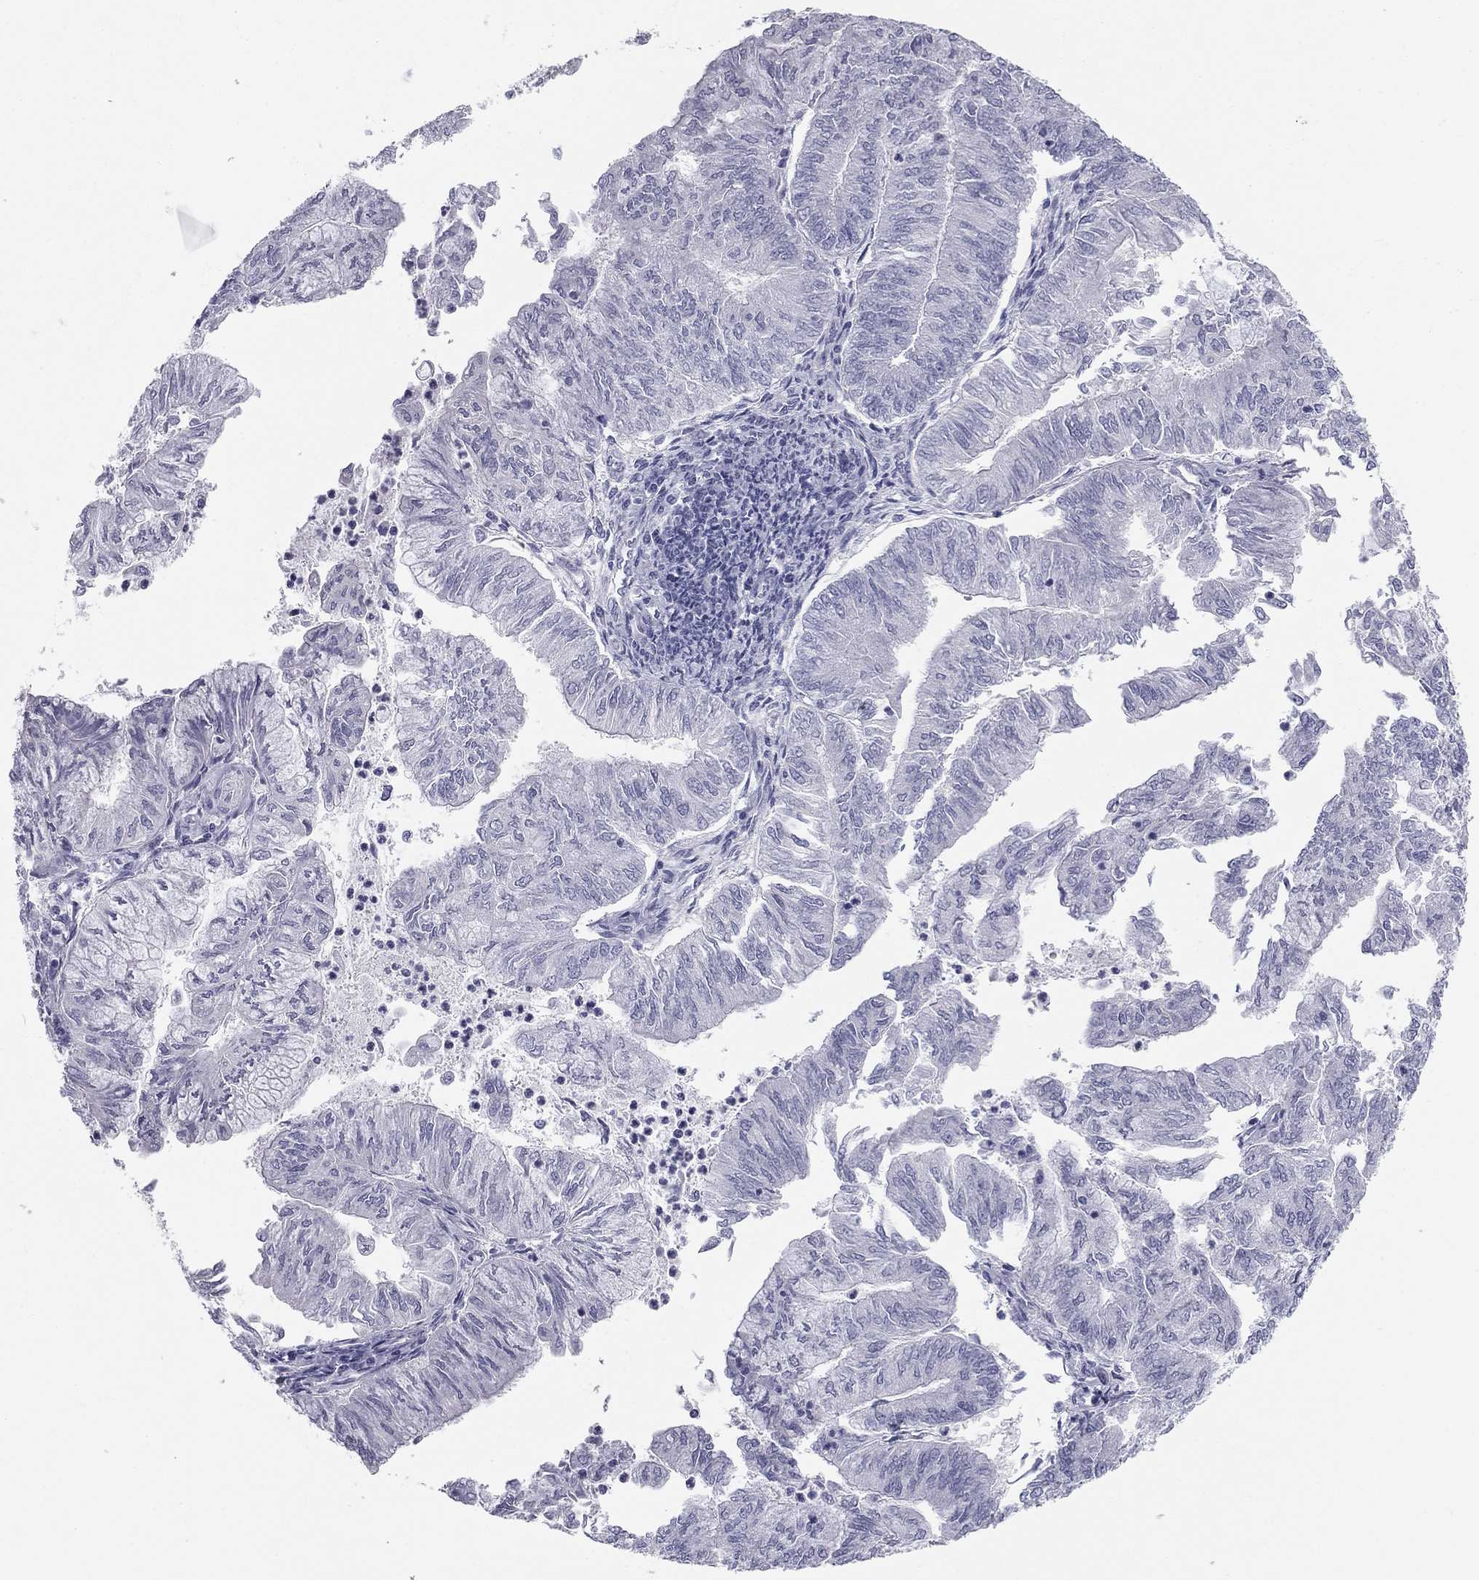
{"staining": {"intensity": "negative", "quantity": "none", "location": "none"}, "tissue": "endometrial cancer", "cell_type": "Tumor cells", "image_type": "cancer", "snomed": [{"axis": "morphology", "description": "Adenocarcinoma, NOS"}, {"axis": "topography", "description": "Endometrium"}], "caption": "The immunohistochemistry (IHC) micrograph has no significant expression in tumor cells of endometrial cancer tissue. (Immunohistochemistry (ihc), brightfield microscopy, high magnification).", "gene": "SULT2B1", "patient": {"sex": "female", "age": 59}}